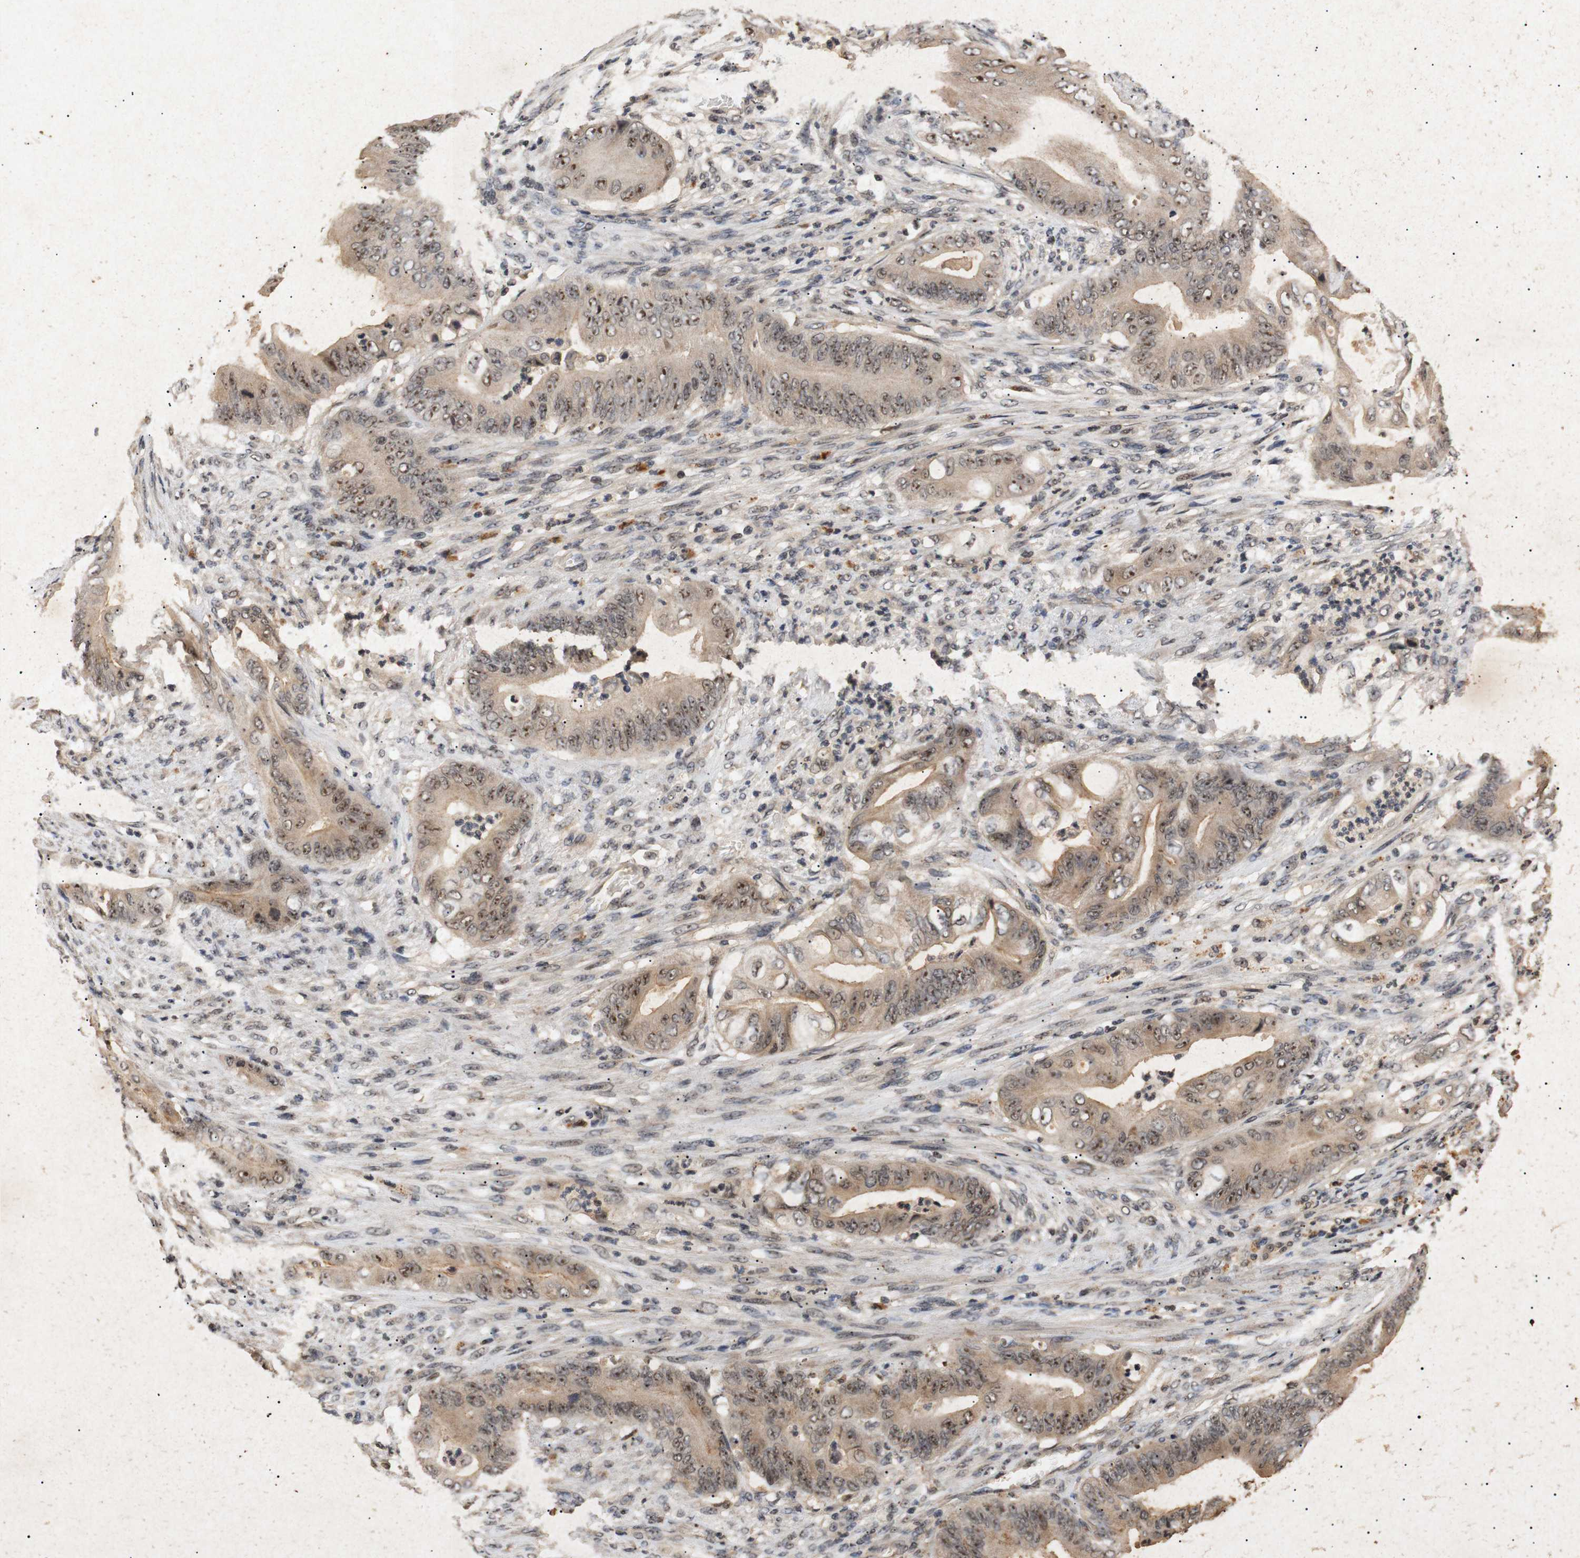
{"staining": {"intensity": "moderate", "quantity": ">75%", "location": "cytoplasmic/membranous,nuclear"}, "tissue": "stomach cancer", "cell_type": "Tumor cells", "image_type": "cancer", "snomed": [{"axis": "morphology", "description": "Adenocarcinoma, NOS"}, {"axis": "topography", "description": "Stomach"}], "caption": "IHC micrograph of neoplastic tissue: stomach cancer (adenocarcinoma) stained using immunohistochemistry exhibits medium levels of moderate protein expression localized specifically in the cytoplasmic/membranous and nuclear of tumor cells, appearing as a cytoplasmic/membranous and nuclear brown color.", "gene": "PARN", "patient": {"sex": "female", "age": 73}}